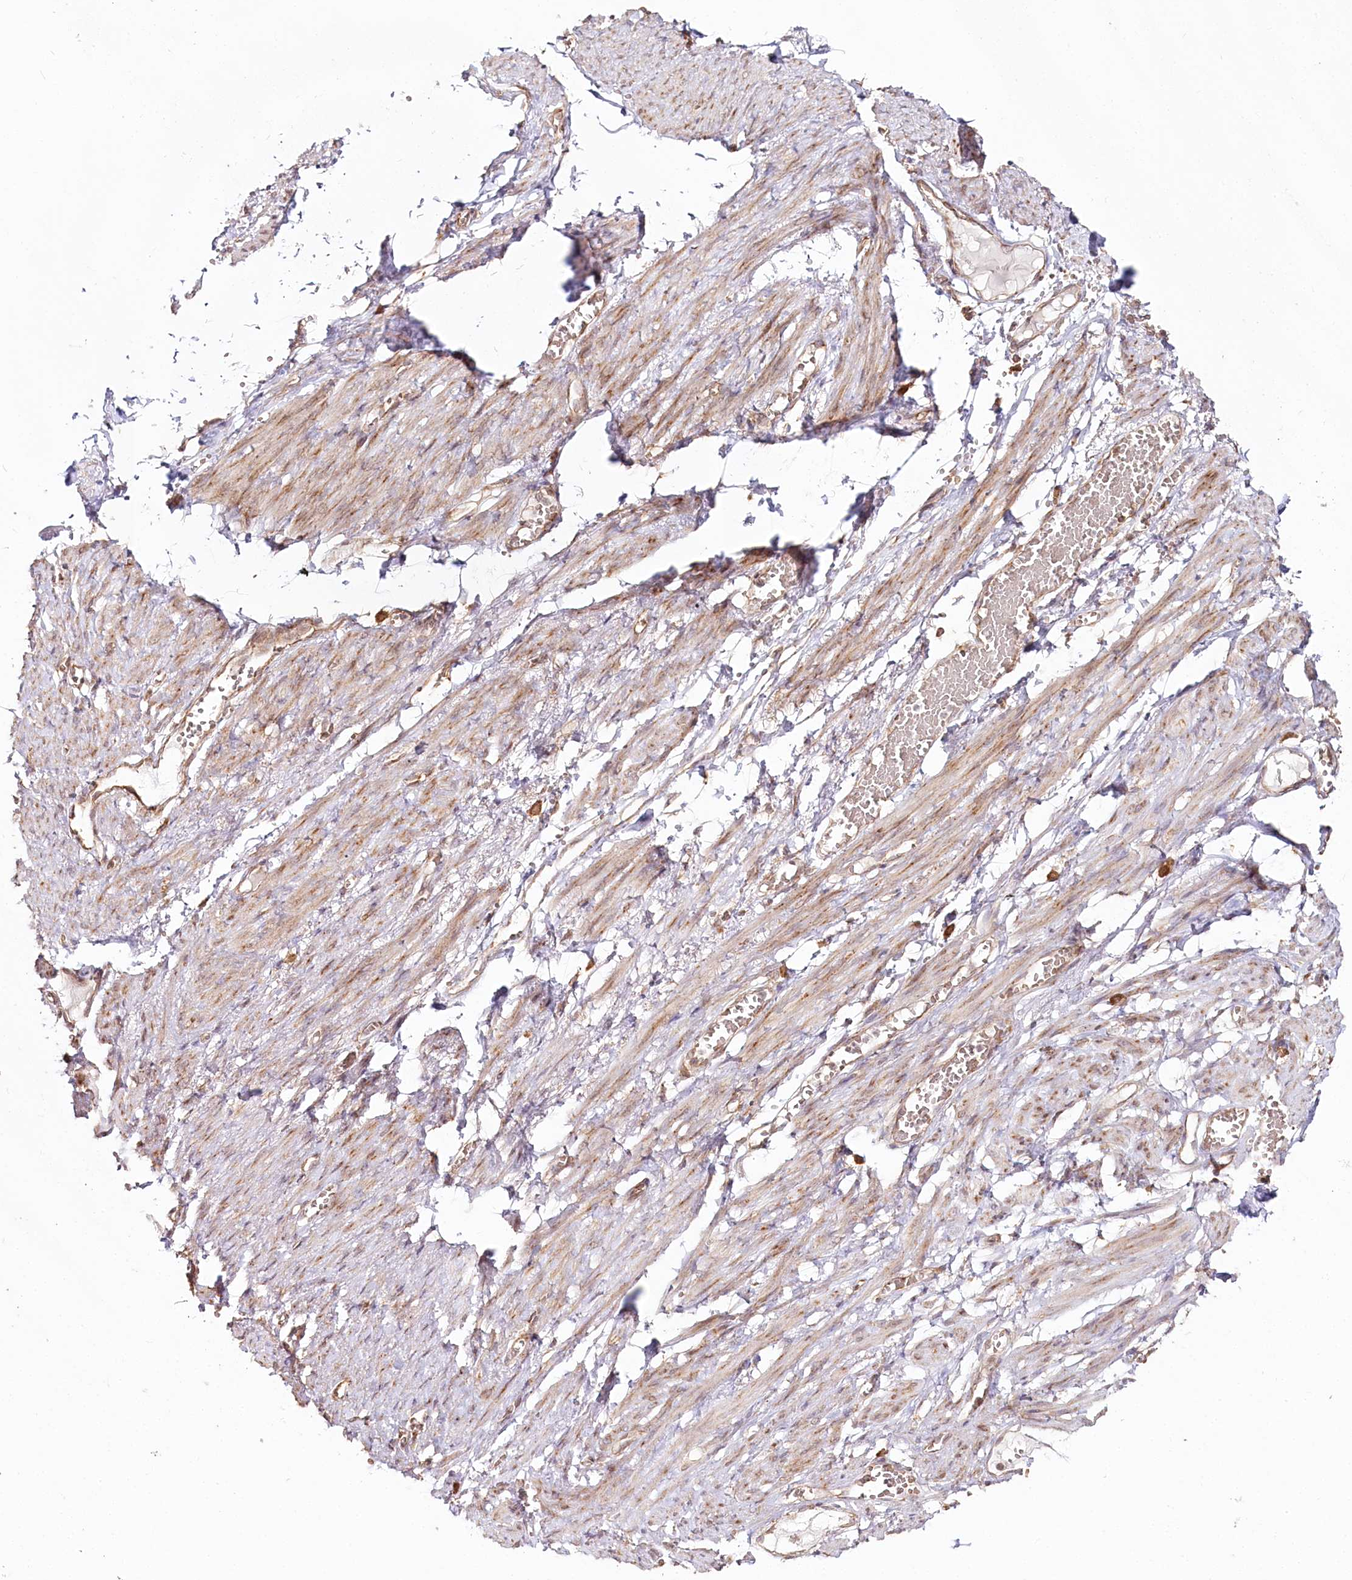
{"staining": {"intensity": "weak", "quantity": "<25%", "location": "cytoplasmic/membranous"}, "tissue": "adipose tissue", "cell_type": "Adipocytes", "image_type": "normal", "snomed": [{"axis": "morphology", "description": "Normal tissue, NOS"}, {"axis": "topography", "description": "Smooth muscle"}, {"axis": "topography", "description": "Peripheral nerve tissue"}], "caption": "An IHC photomicrograph of unremarkable adipose tissue is shown. There is no staining in adipocytes of adipose tissue.", "gene": "OTUD4", "patient": {"sex": "female", "age": 39}}